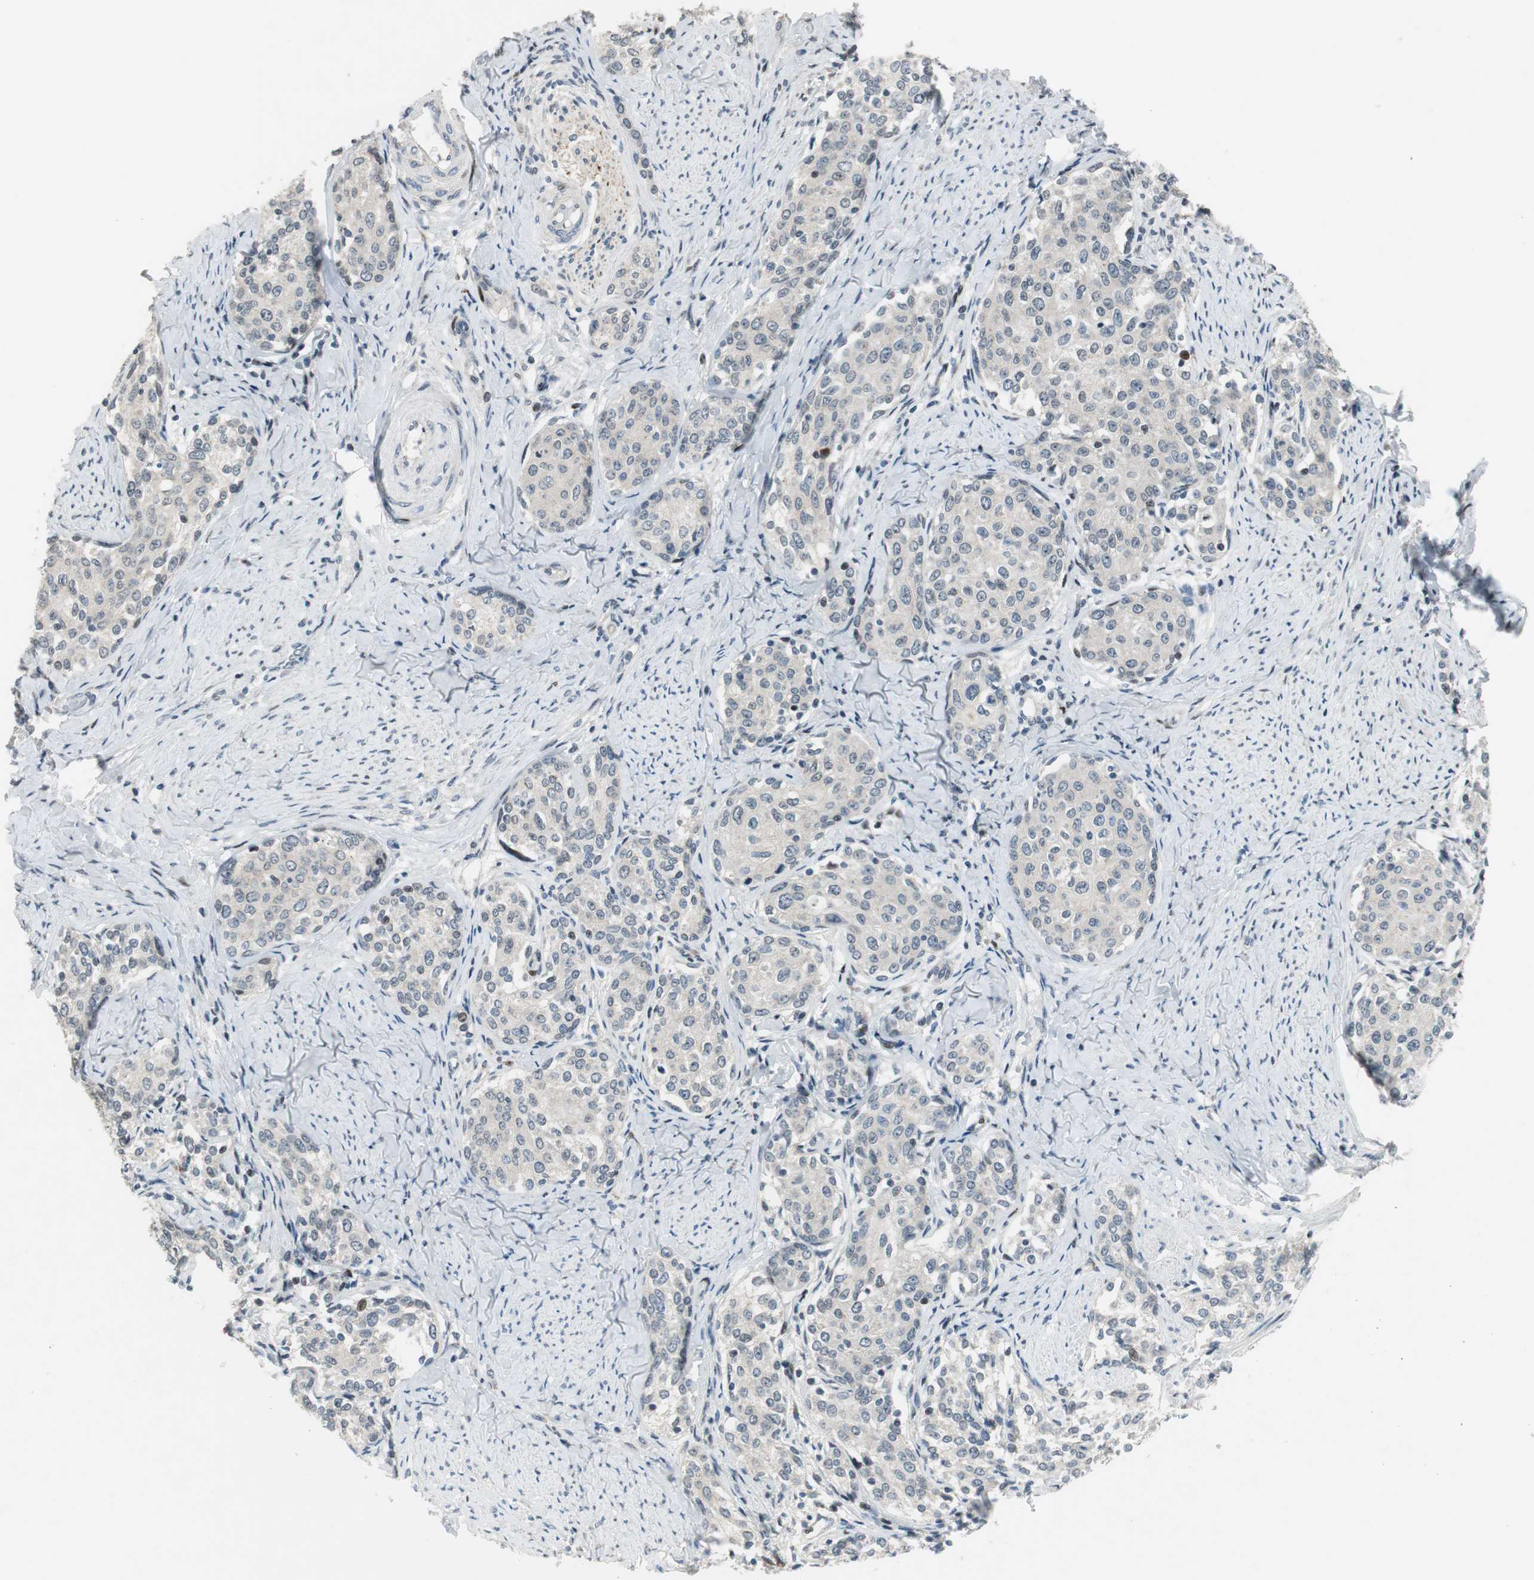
{"staining": {"intensity": "negative", "quantity": "none", "location": "none"}, "tissue": "cervical cancer", "cell_type": "Tumor cells", "image_type": "cancer", "snomed": [{"axis": "morphology", "description": "Squamous cell carcinoma, NOS"}, {"axis": "morphology", "description": "Adenocarcinoma, NOS"}, {"axis": "topography", "description": "Cervix"}], "caption": "Human cervical squamous cell carcinoma stained for a protein using immunohistochemistry reveals no positivity in tumor cells.", "gene": "AJUBA", "patient": {"sex": "female", "age": 52}}